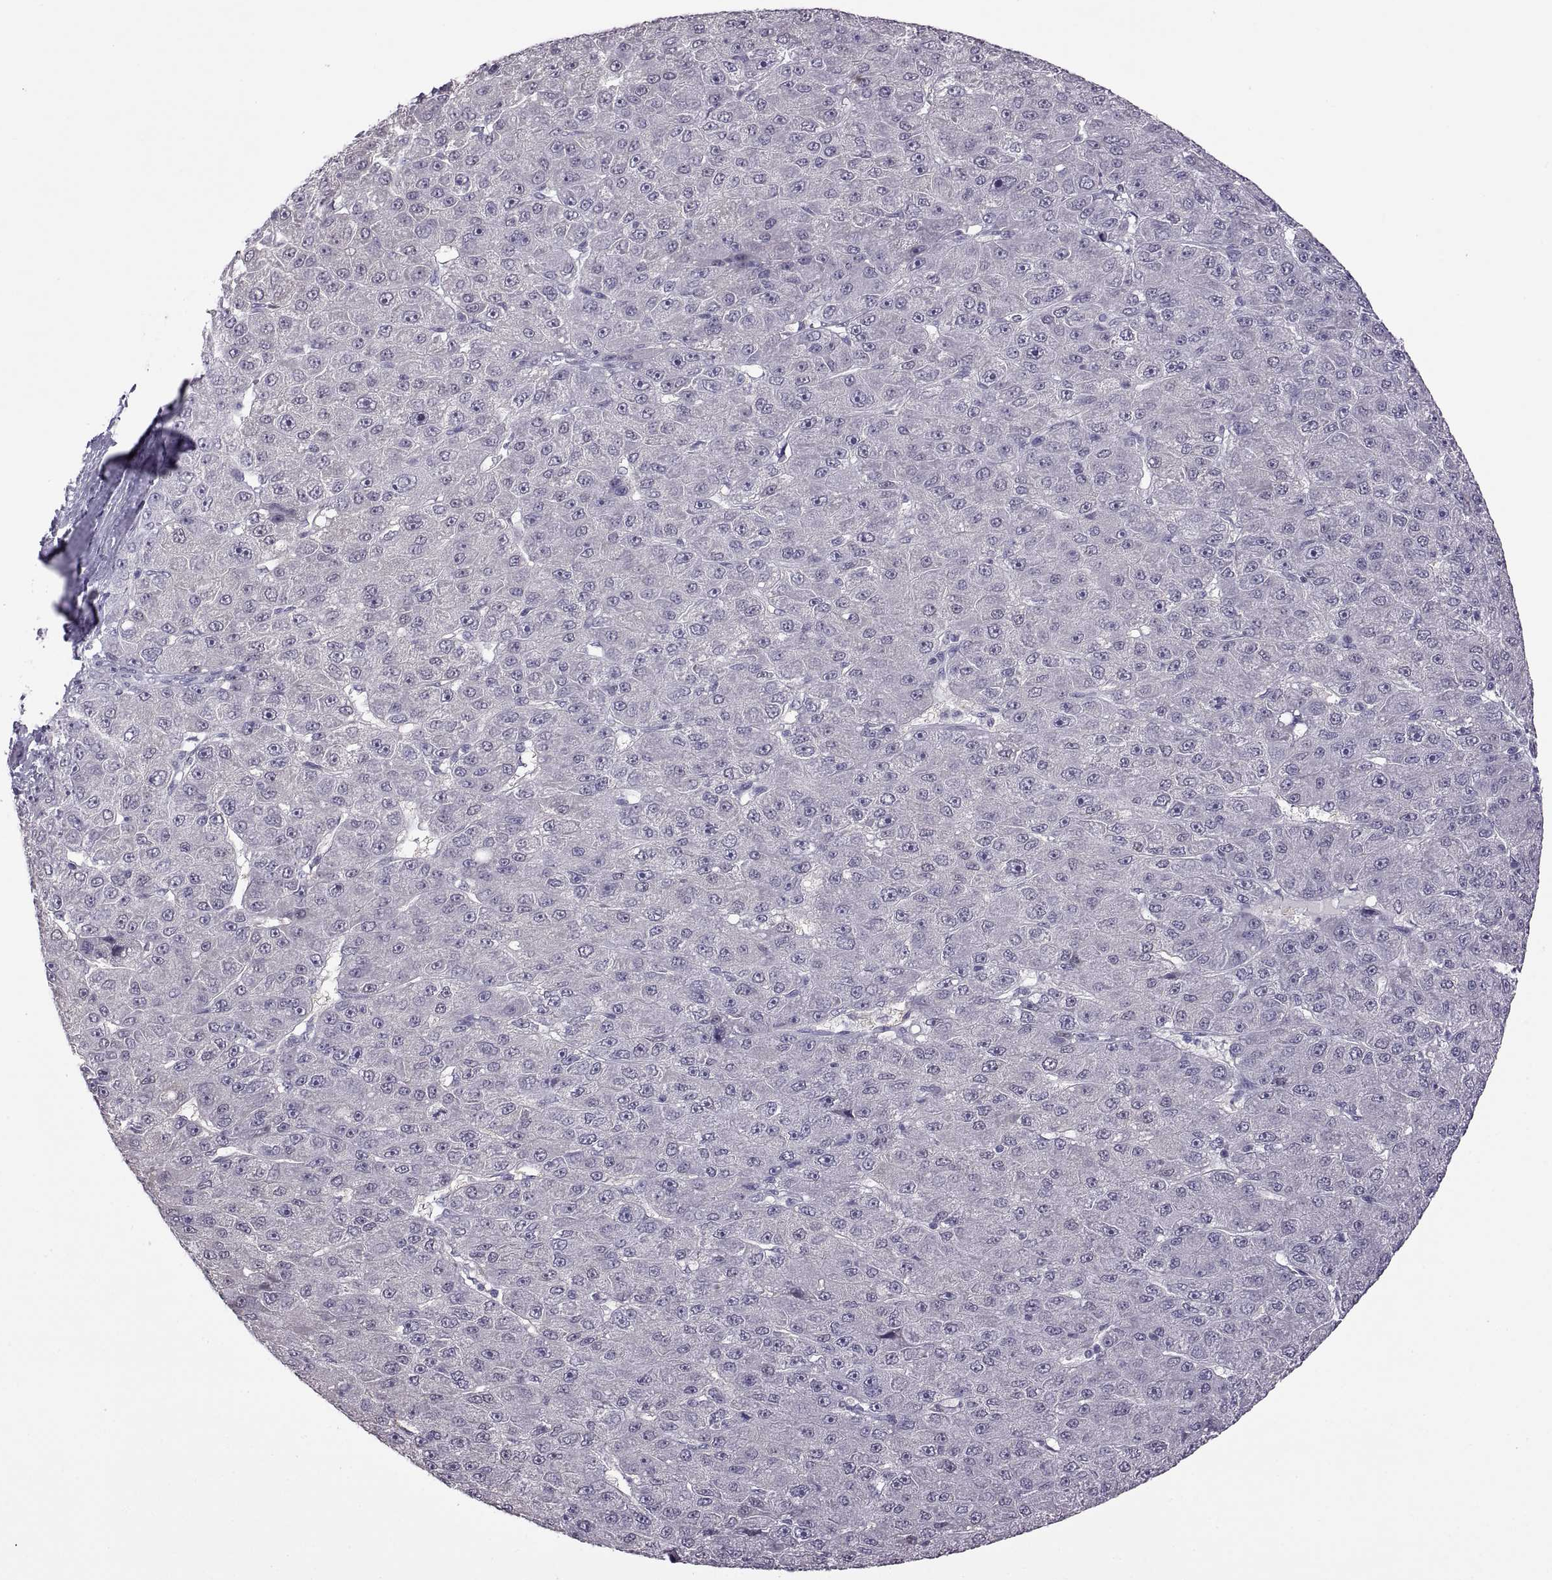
{"staining": {"intensity": "negative", "quantity": "none", "location": "none"}, "tissue": "liver cancer", "cell_type": "Tumor cells", "image_type": "cancer", "snomed": [{"axis": "morphology", "description": "Carcinoma, Hepatocellular, NOS"}, {"axis": "topography", "description": "Liver"}], "caption": "Immunohistochemical staining of hepatocellular carcinoma (liver) reveals no significant positivity in tumor cells. (DAB (3,3'-diaminobenzidine) IHC with hematoxylin counter stain).", "gene": "RDM1", "patient": {"sex": "male", "age": 67}}